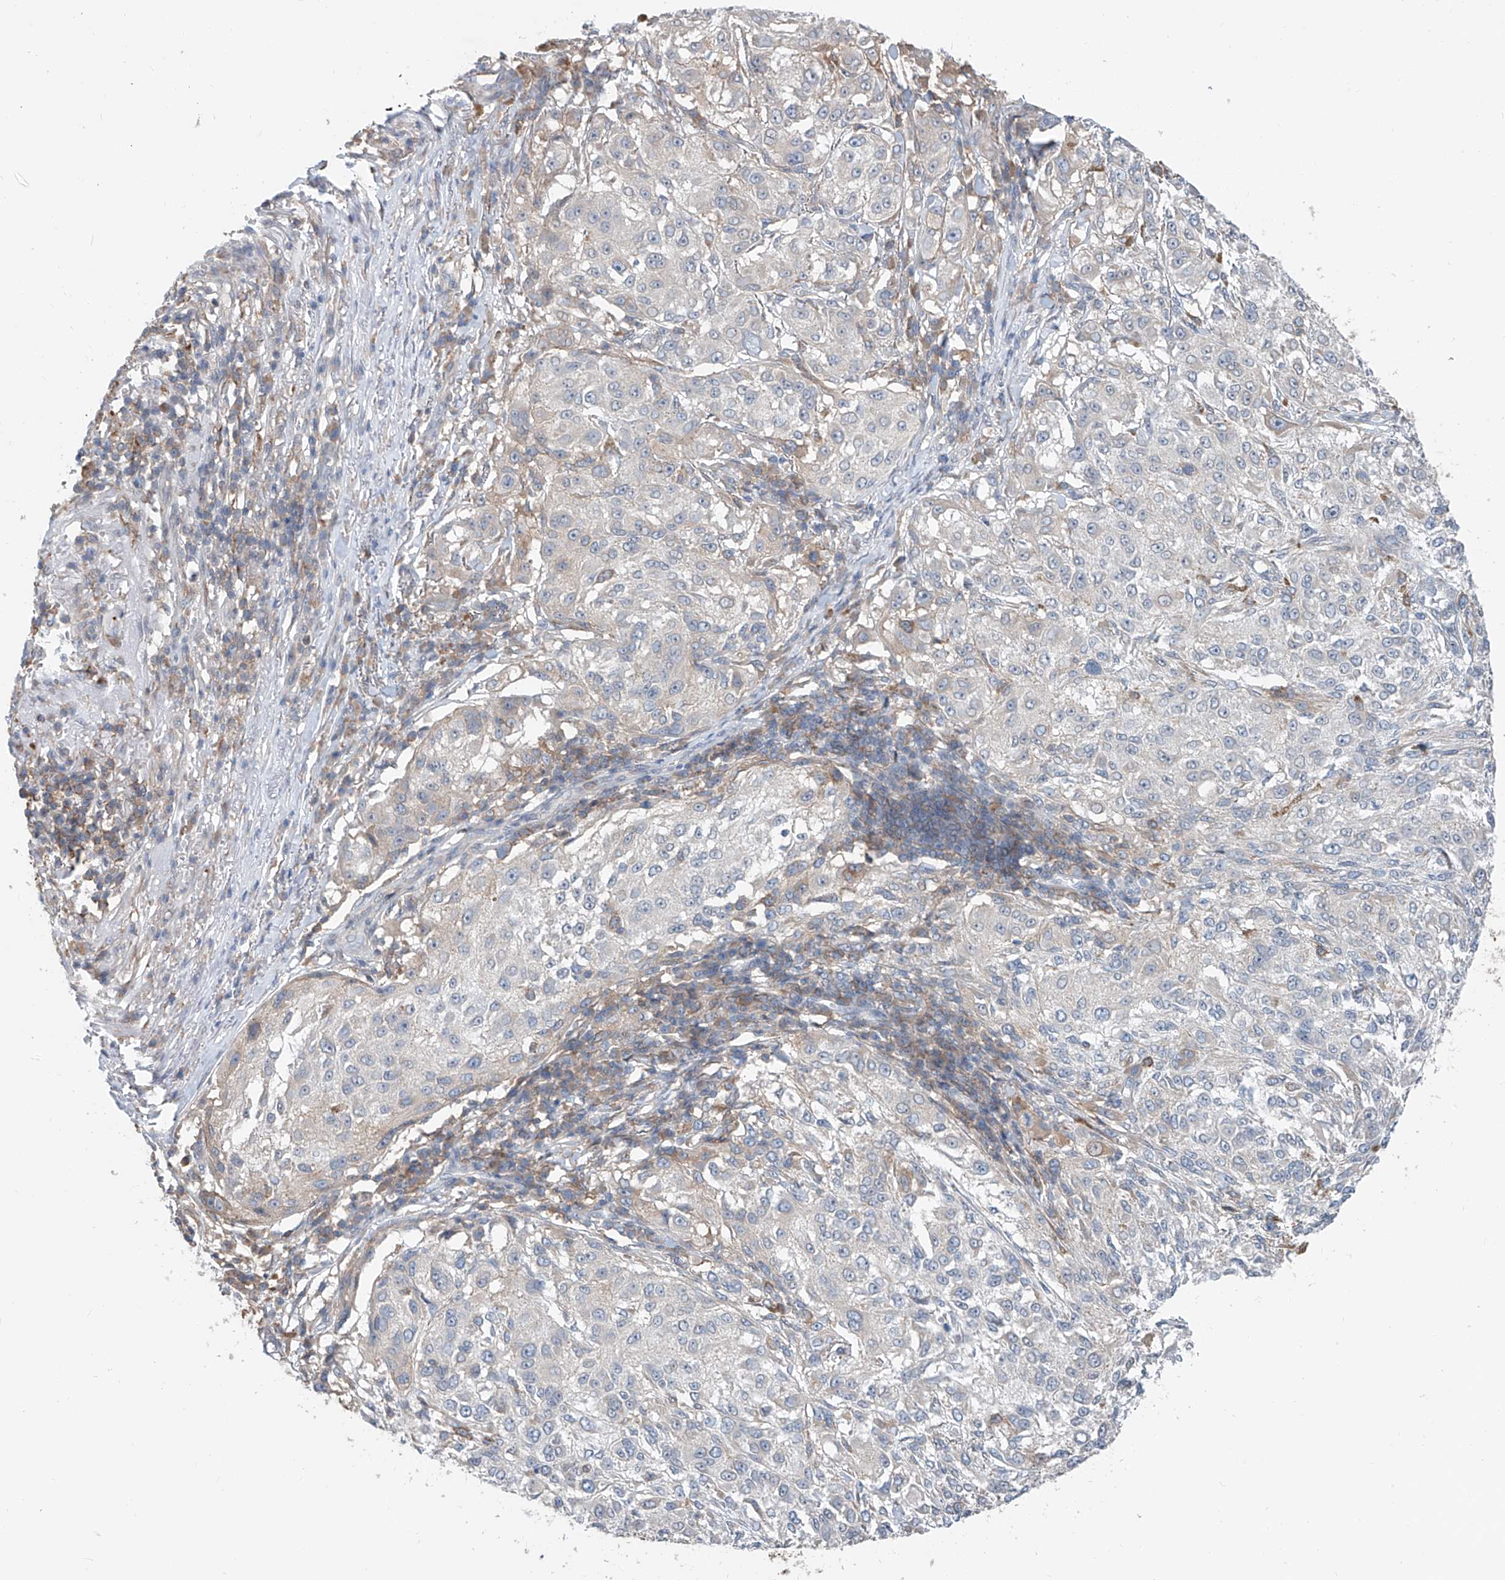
{"staining": {"intensity": "negative", "quantity": "none", "location": "none"}, "tissue": "melanoma", "cell_type": "Tumor cells", "image_type": "cancer", "snomed": [{"axis": "morphology", "description": "Necrosis, NOS"}, {"axis": "morphology", "description": "Malignant melanoma, NOS"}, {"axis": "topography", "description": "Skin"}], "caption": "Melanoma was stained to show a protein in brown. There is no significant staining in tumor cells.", "gene": "KCNK10", "patient": {"sex": "female", "age": 87}}